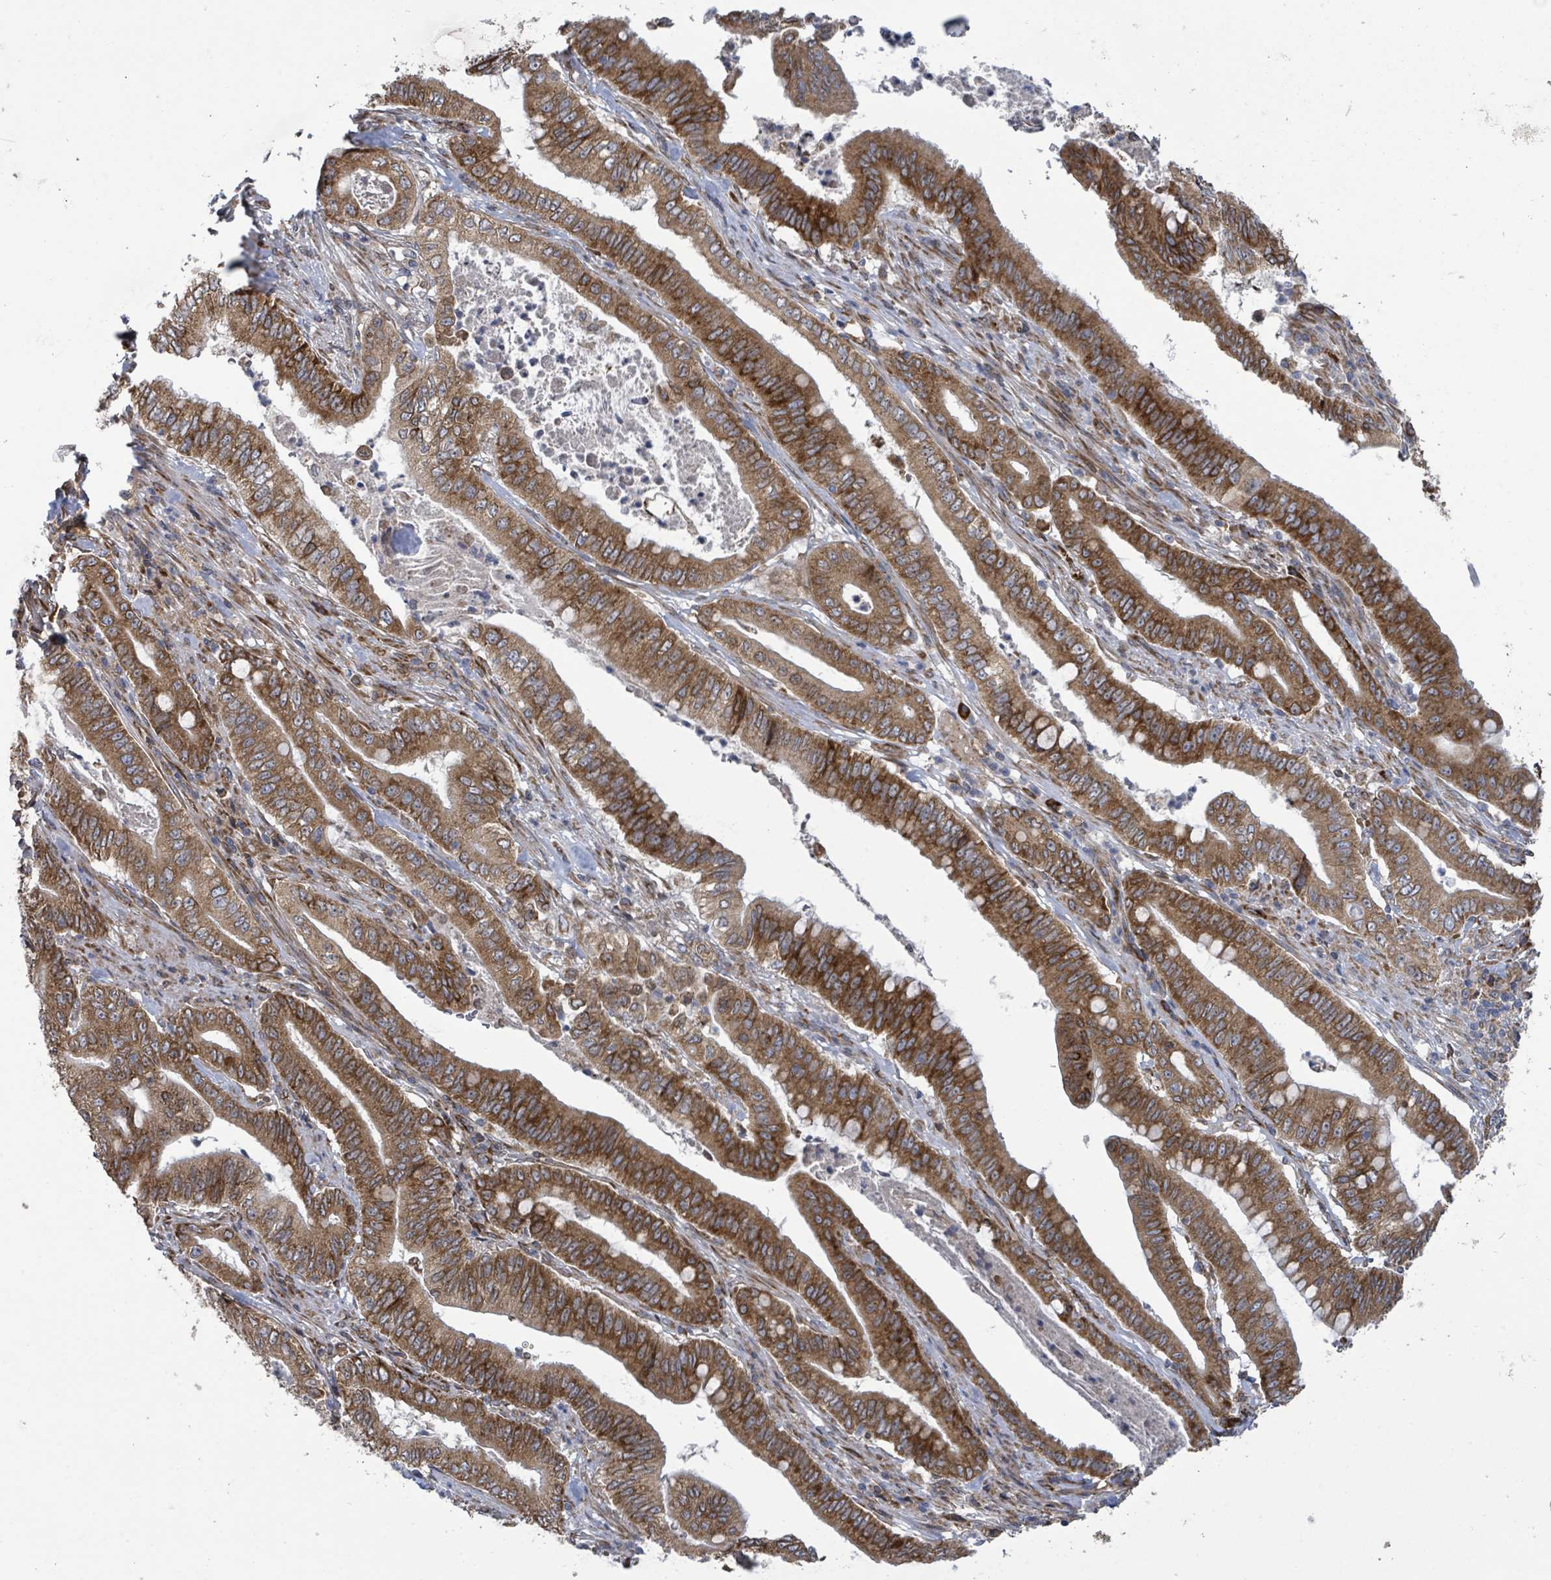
{"staining": {"intensity": "strong", "quantity": ">75%", "location": "cytoplasmic/membranous"}, "tissue": "pancreatic cancer", "cell_type": "Tumor cells", "image_type": "cancer", "snomed": [{"axis": "morphology", "description": "Adenocarcinoma, NOS"}, {"axis": "topography", "description": "Pancreas"}], "caption": "Immunohistochemical staining of pancreatic cancer (adenocarcinoma) demonstrates high levels of strong cytoplasmic/membranous protein positivity in about >75% of tumor cells.", "gene": "NOMO1", "patient": {"sex": "male", "age": 71}}